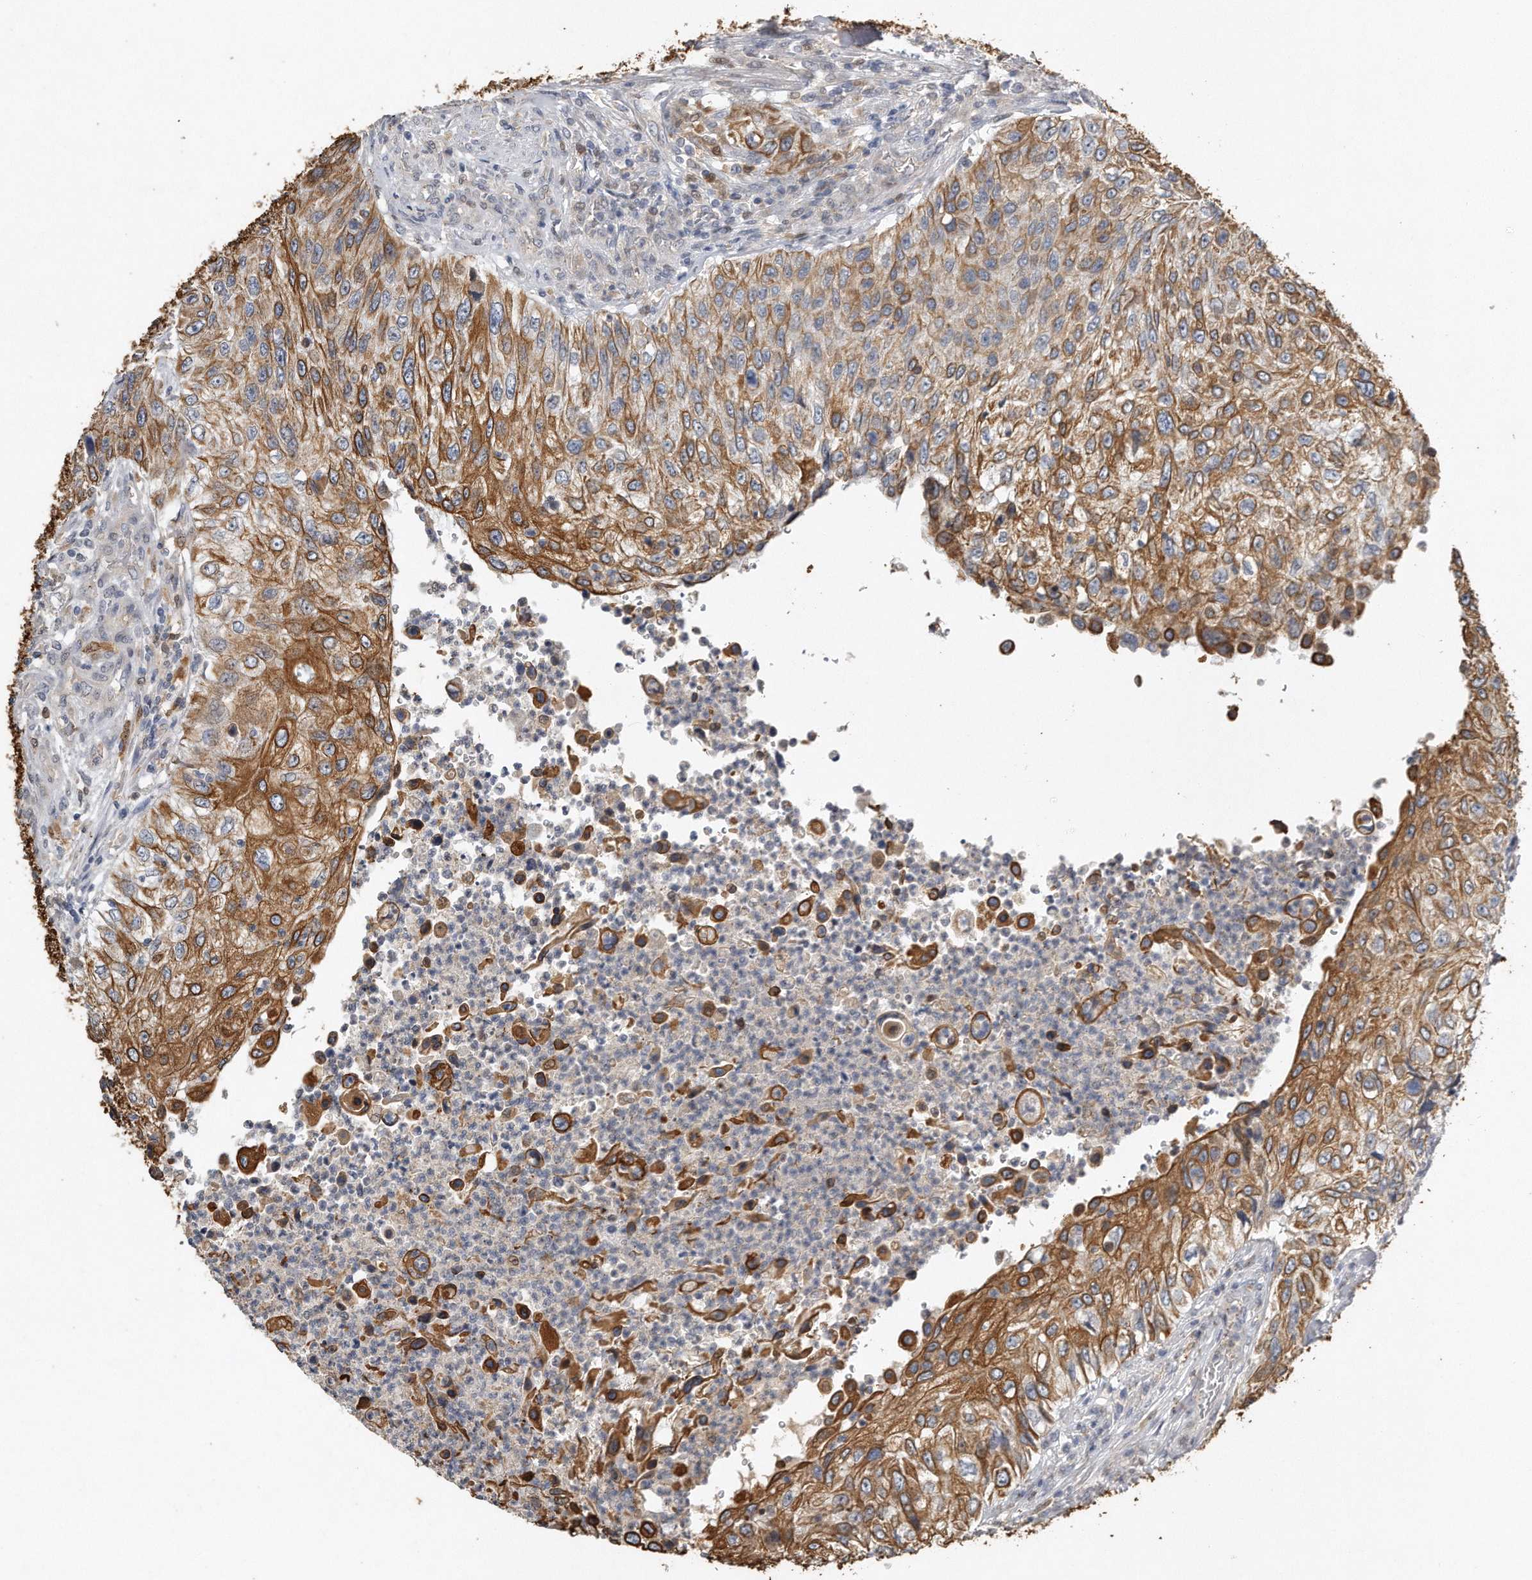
{"staining": {"intensity": "moderate", "quantity": ">75%", "location": "cytoplasmic/membranous"}, "tissue": "urothelial cancer", "cell_type": "Tumor cells", "image_type": "cancer", "snomed": [{"axis": "morphology", "description": "Urothelial carcinoma, High grade"}, {"axis": "topography", "description": "Urinary bladder"}], "caption": "Brown immunohistochemical staining in urothelial carcinoma (high-grade) displays moderate cytoplasmic/membranous positivity in approximately >75% of tumor cells. Using DAB (3,3'-diaminobenzidine) (brown) and hematoxylin (blue) stains, captured at high magnification using brightfield microscopy.", "gene": "CAMK1", "patient": {"sex": "female", "age": 60}}